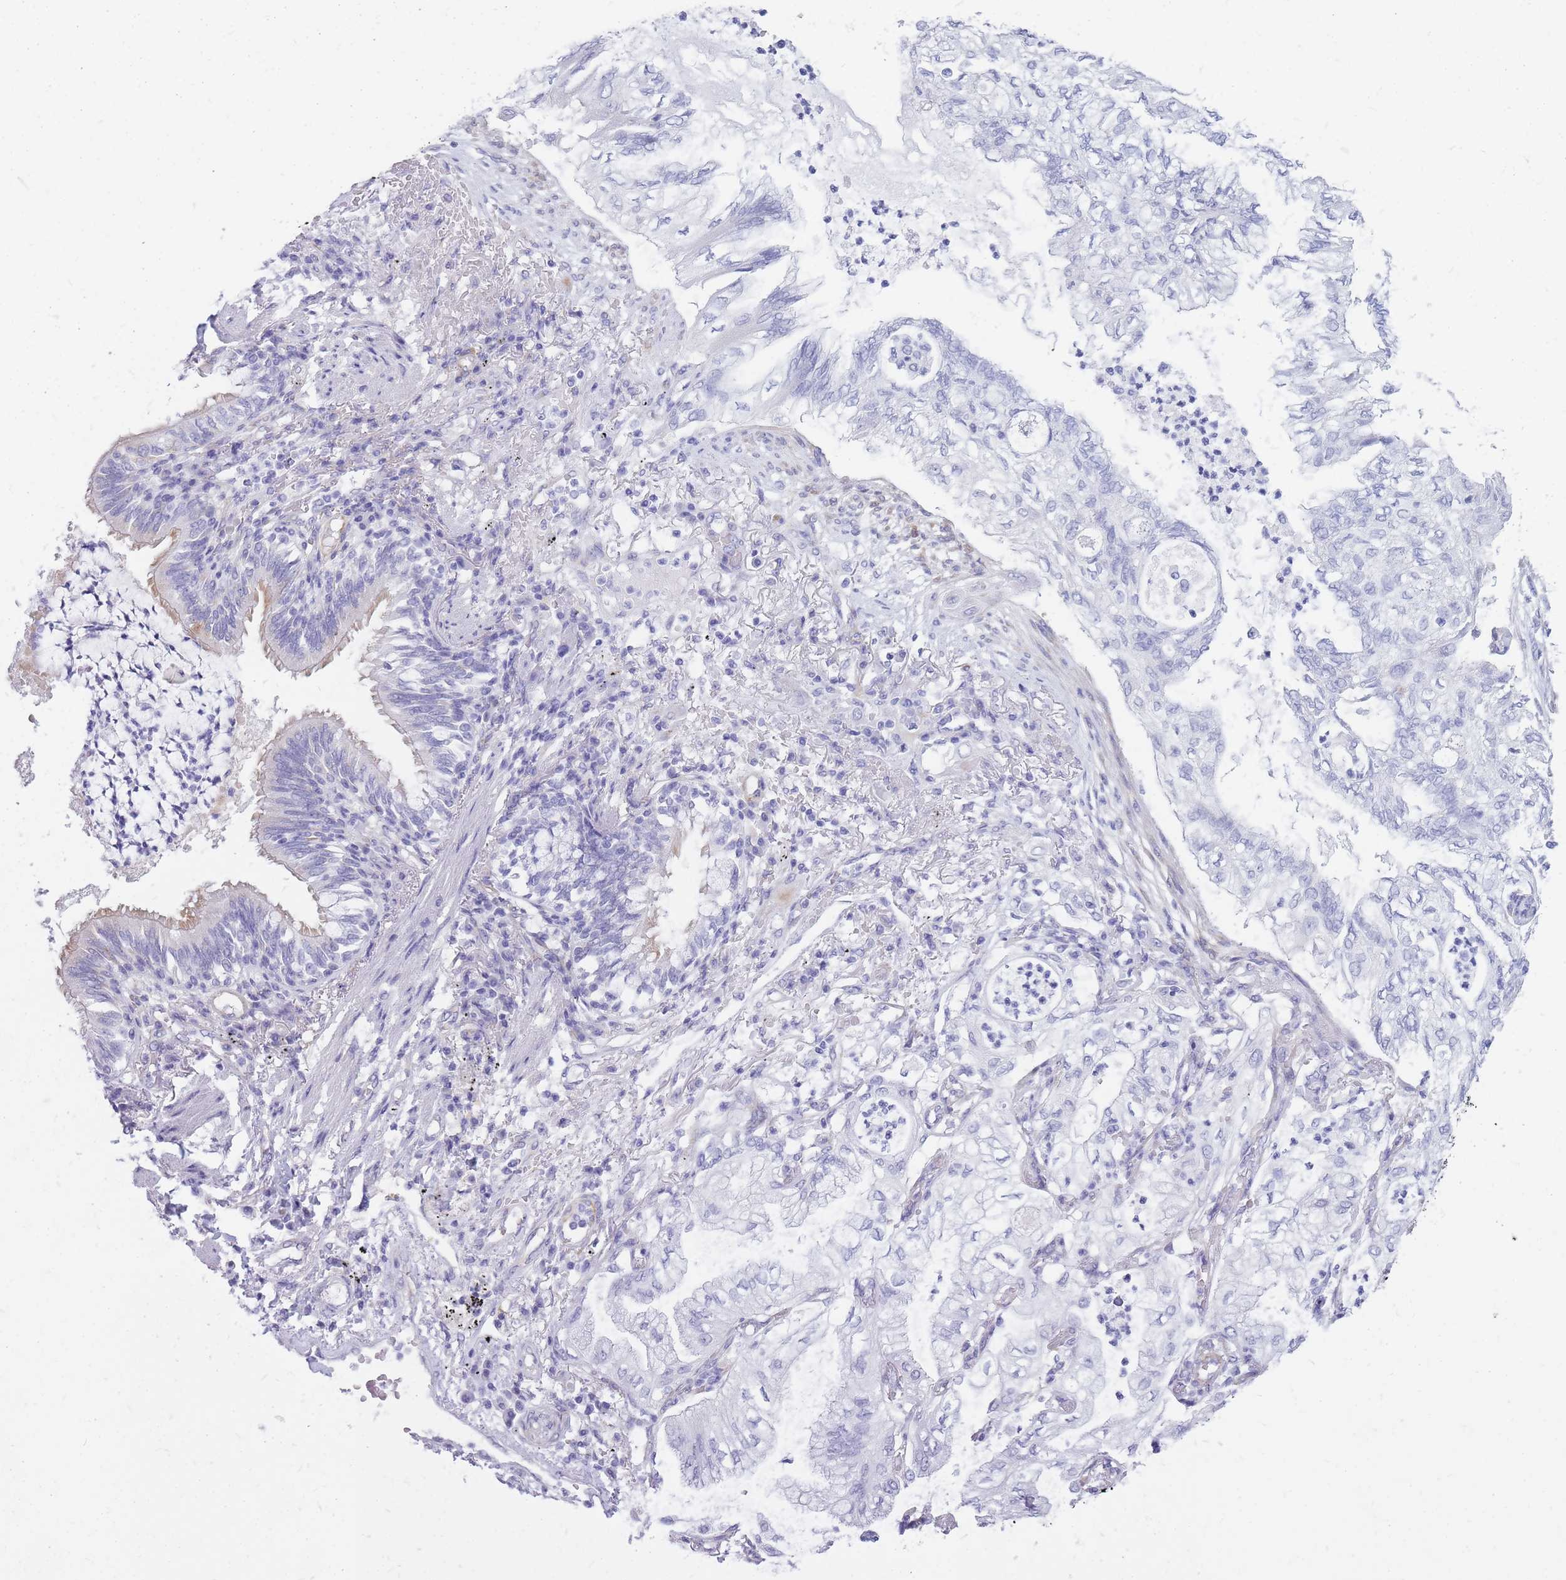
{"staining": {"intensity": "negative", "quantity": "none", "location": "none"}, "tissue": "lung cancer", "cell_type": "Tumor cells", "image_type": "cancer", "snomed": [{"axis": "morphology", "description": "Adenocarcinoma, NOS"}, {"axis": "topography", "description": "Lung"}], "caption": "Immunohistochemistry (IHC) micrograph of neoplastic tissue: lung cancer stained with DAB (3,3'-diaminobenzidine) shows no significant protein staining in tumor cells.", "gene": "MTSS2", "patient": {"sex": "female", "age": 70}}